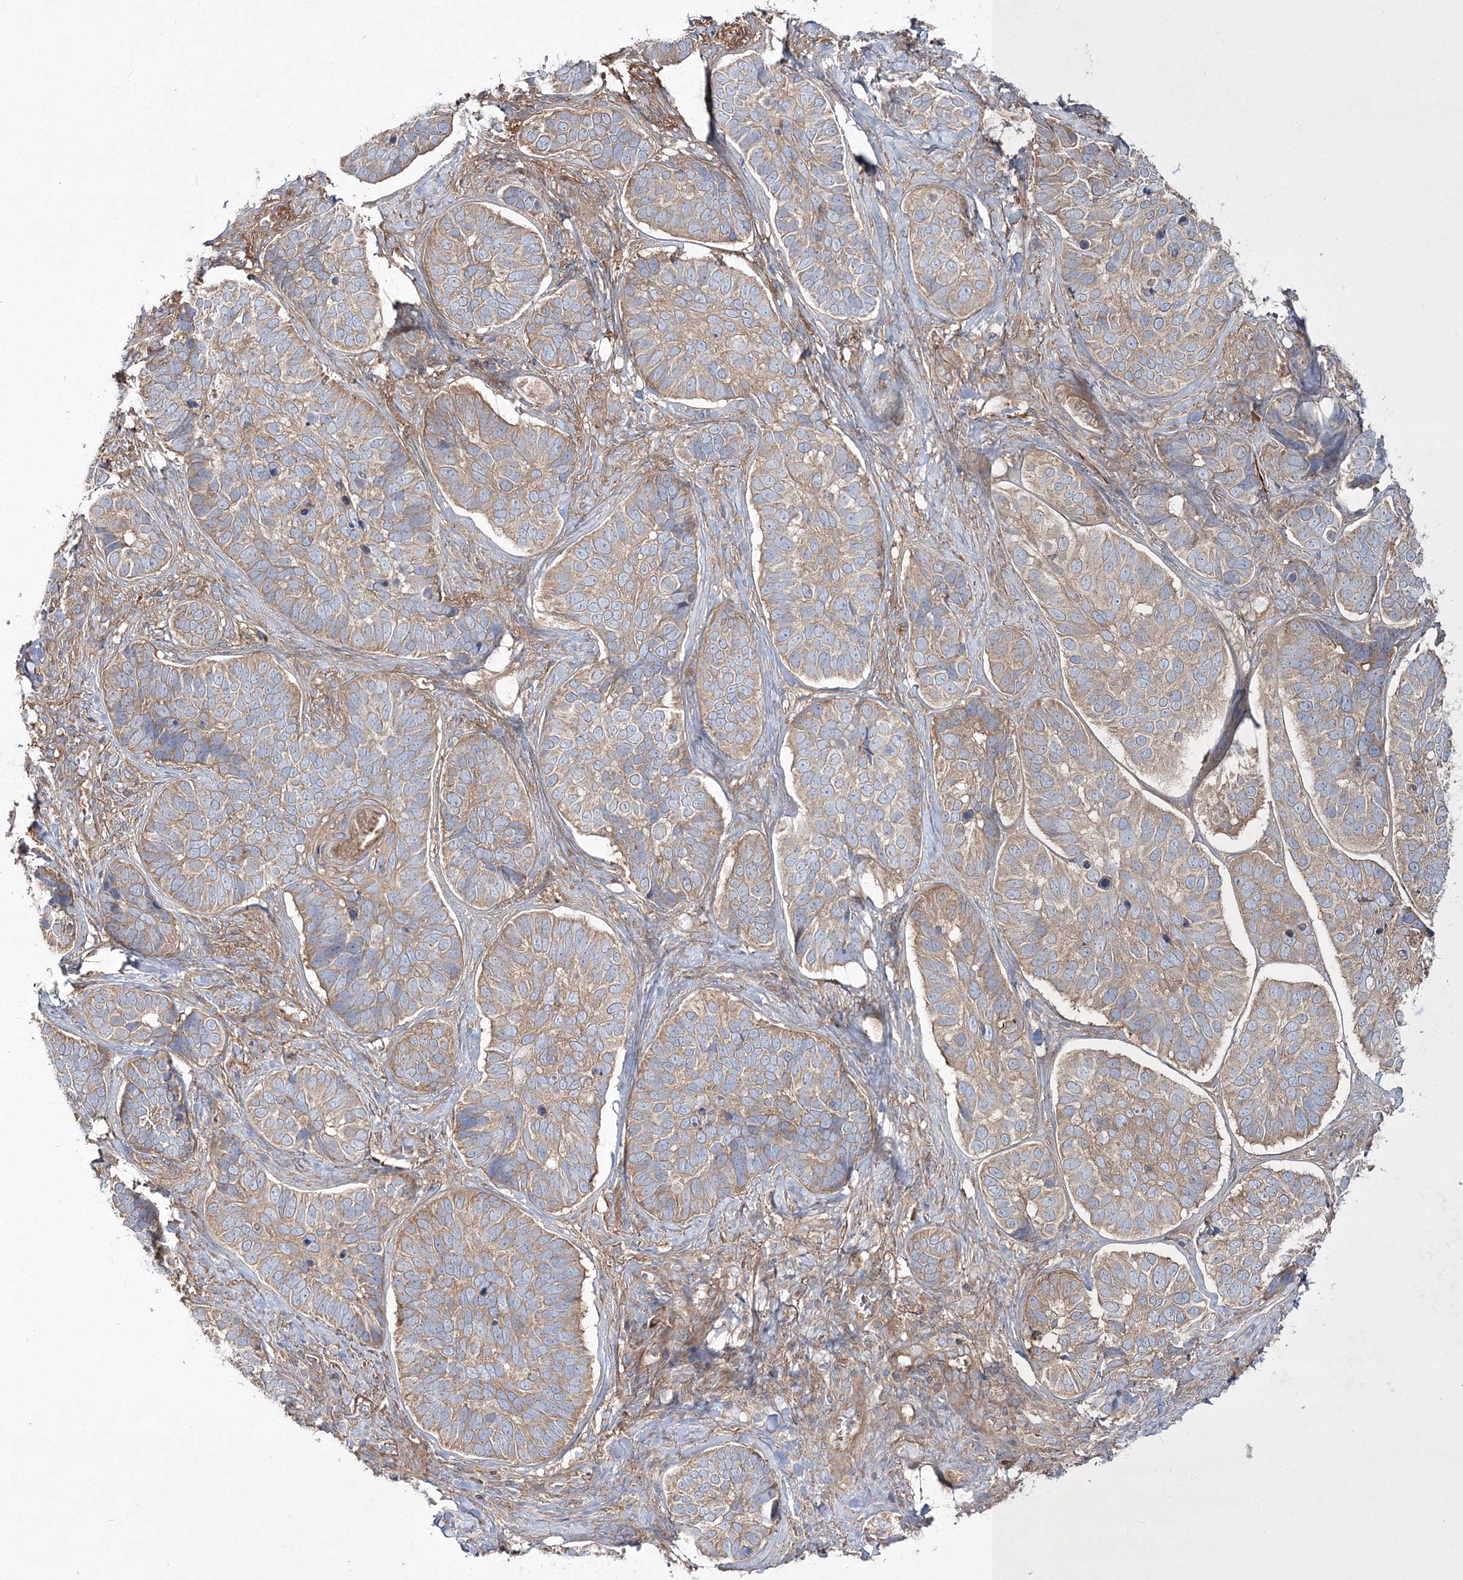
{"staining": {"intensity": "weak", "quantity": "25%-75%", "location": "cytoplasmic/membranous"}, "tissue": "skin cancer", "cell_type": "Tumor cells", "image_type": "cancer", "snomed": [{"axis": "morphology", "description": "Basal cell carcinoma"}, {"axis": "topography", "description": "Skin"}], "caption": "The micrograph shows a brown stain indicating the presence of a protein in the cytoplasmic/membranous of tumor cells in basal cell carcinoma (skin).", "gene": "ZSWIM6", "patient": {"sex": "male", "age": 62}}